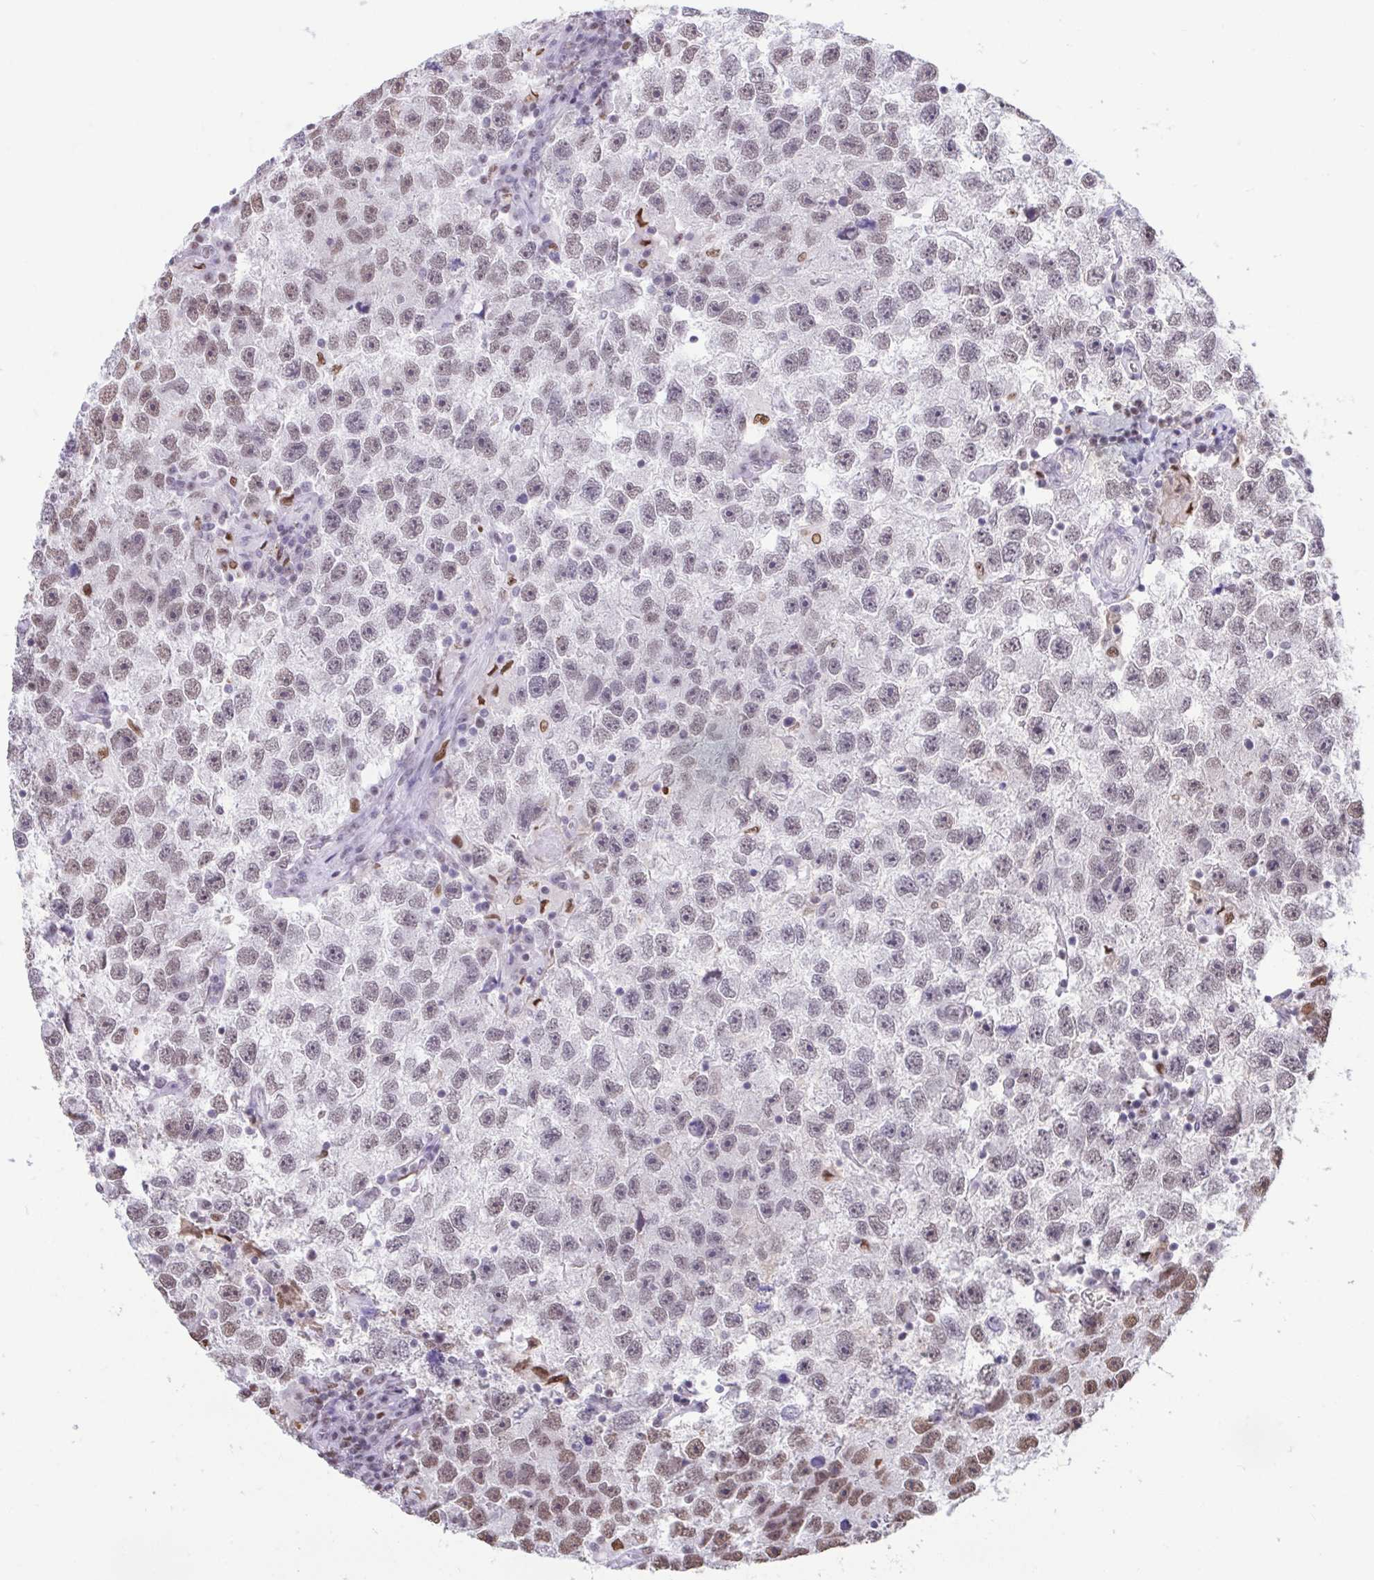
{"staining": {"intensity": "weak", "quantity": "25%-75%", "location": "nuclear"}, "tissue": "testis cancer", "cell_type": "Tumor cells", "image_type": "cancer", "snomed": [{"axis": "morphology", "description": "Seminoma, NOS"}, {"axis": "topography", "description": "Testis"}], "caption": "Protein expression analysis of seminoma (testis) exhibits weak nuclear positivity in approximately 25%-75% of tumor cells.", "gene": "HNRNPDL", "patient": {"sex": "male", "age": 26}}